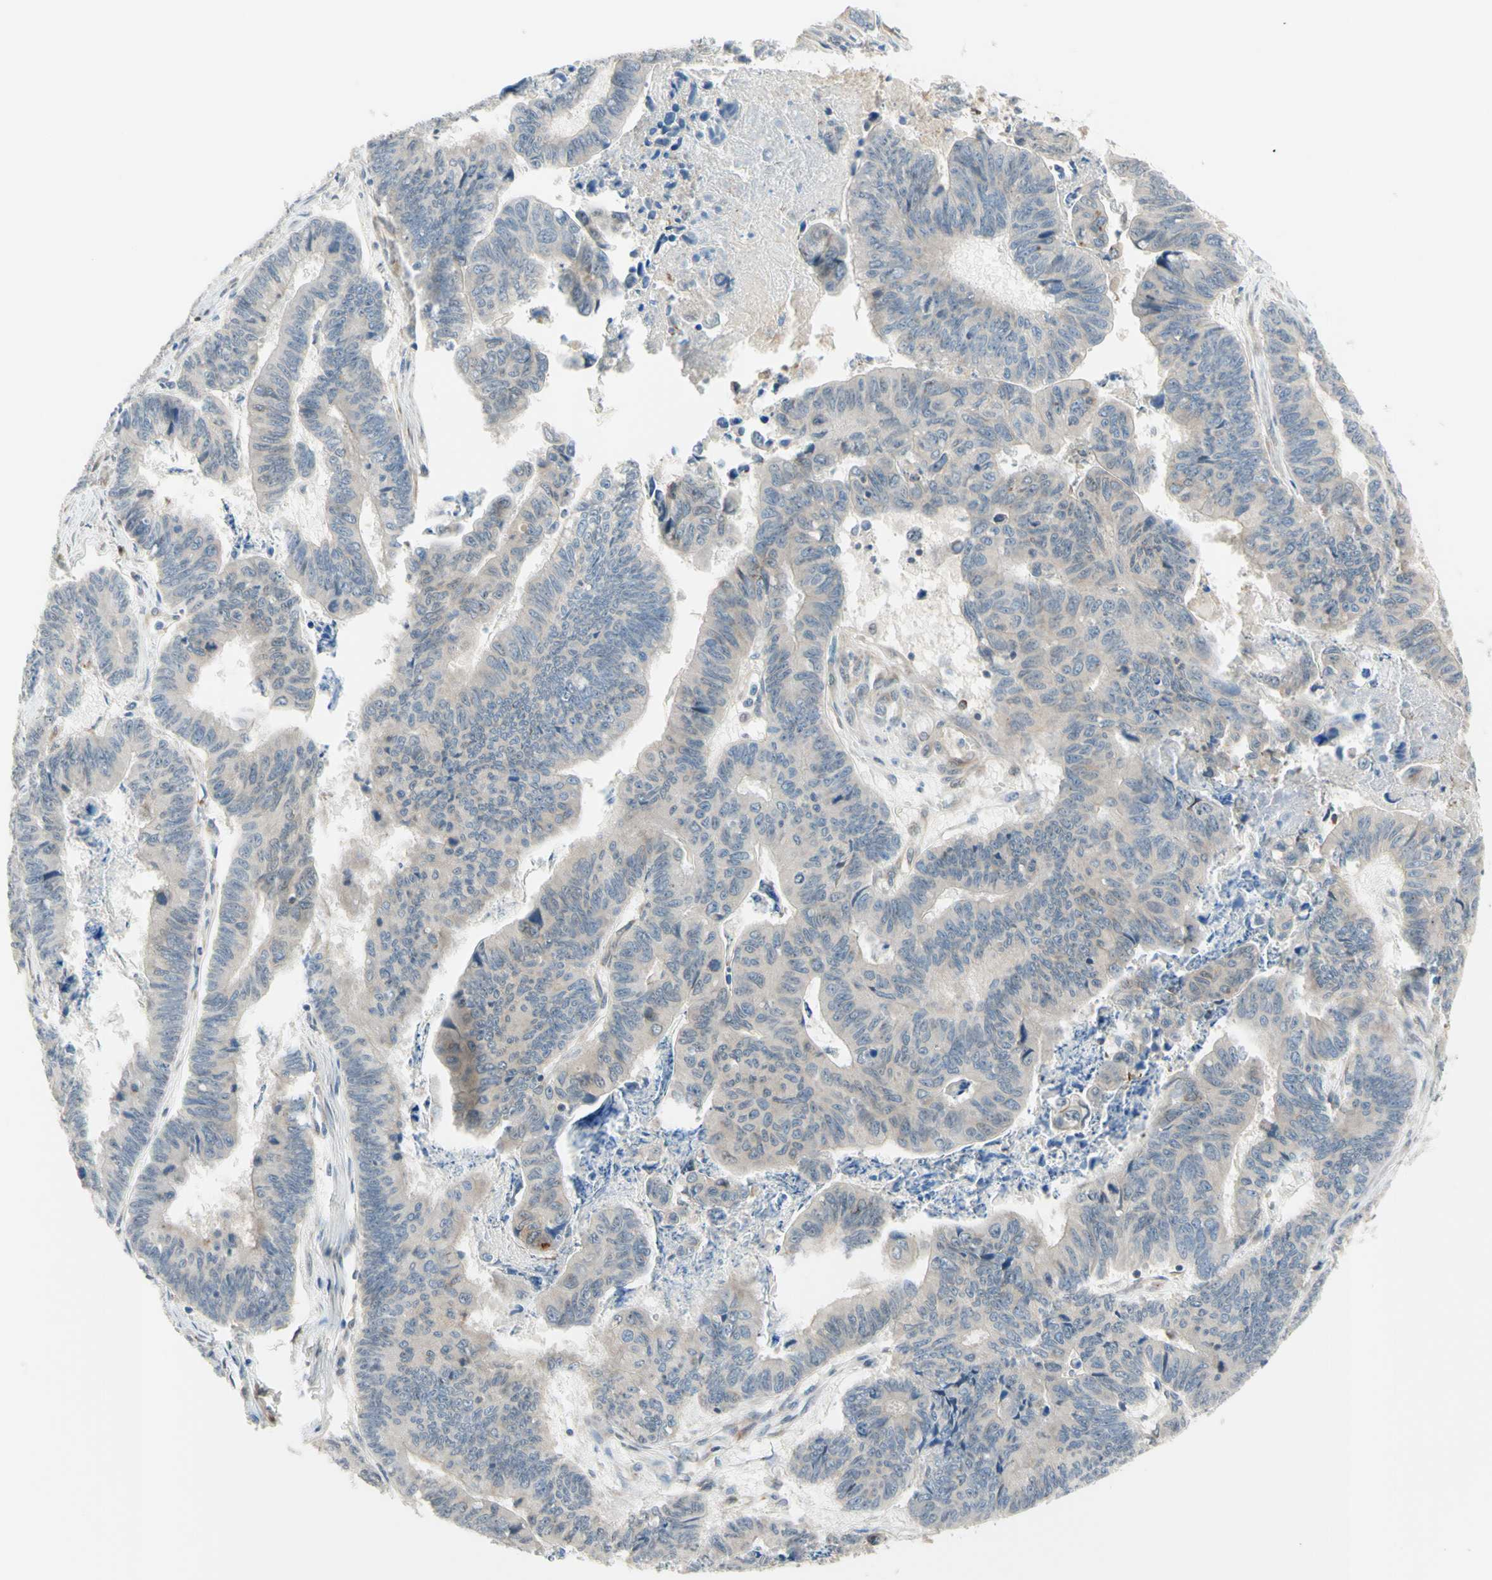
{"staining": {"intensity": "weak", "quantity": "25%-75%", "location": "cytoplasmic/membranous"}, "tissue": "stomach cancer", "cell_type": "Tumor cells", "image_type": "cancer", "snomed": [{"axis": "morphology", "description": "Adenocarcinoma, NOS"}, {"axis": "topography", "description": "Stomach, lower"}], "caption": "Stomach cancer (adenocarcinoma) was stained to show a protein in brown. There is low levels of weak cytoplasmic/membranous positivity in approximately 25%-75% of tumor cells.", "gene": "TRAF2", "patient": {"sex": "male", "age": 77}}